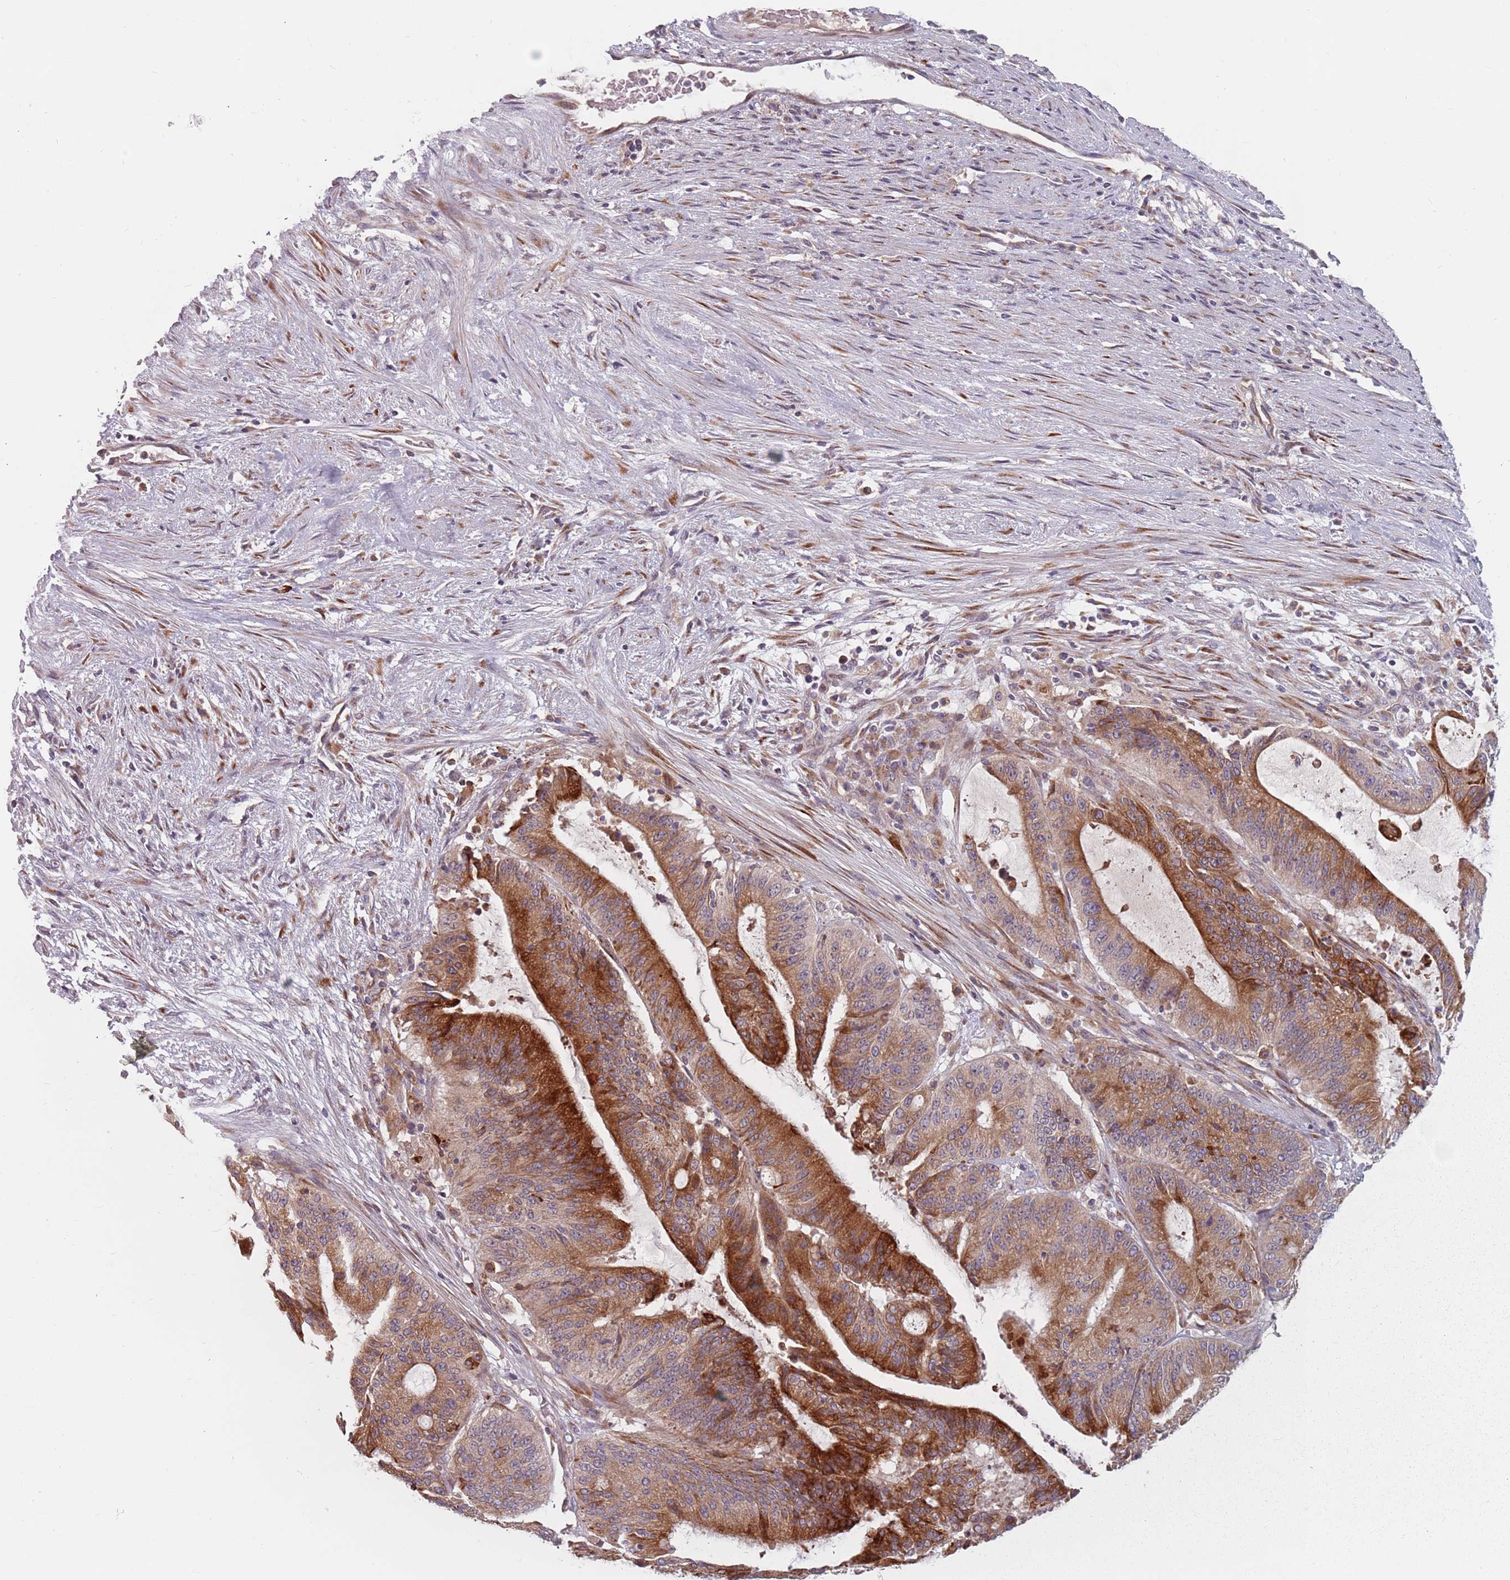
{"staining": {"intensity": "strong", "quantity": ">75%", "location": "cytoplasmic/membranous"}, "tissue": "liver cancer", "cell_type": "Tumor cells", "image_type": "cancer", "snomed": [{"axis": "morphology", "description": "Normal tissue, NOS"}, {"axis": "morphology", "description": "Cholangiocarcinoma"}, {"axis": "topography", "description": "Liver"}, {"axis": "topography", "description": "Peripheral nerve tissue"}], "caption": "A micrograph showing strong cytoplasmic/membranous expression in about >75% of tumor cells in cholangiocarcinoma (liver), as visualized by brown immunohistochemical staining.", "gene": "ADAL", "patient": {"sex": "female", "age": 73}}